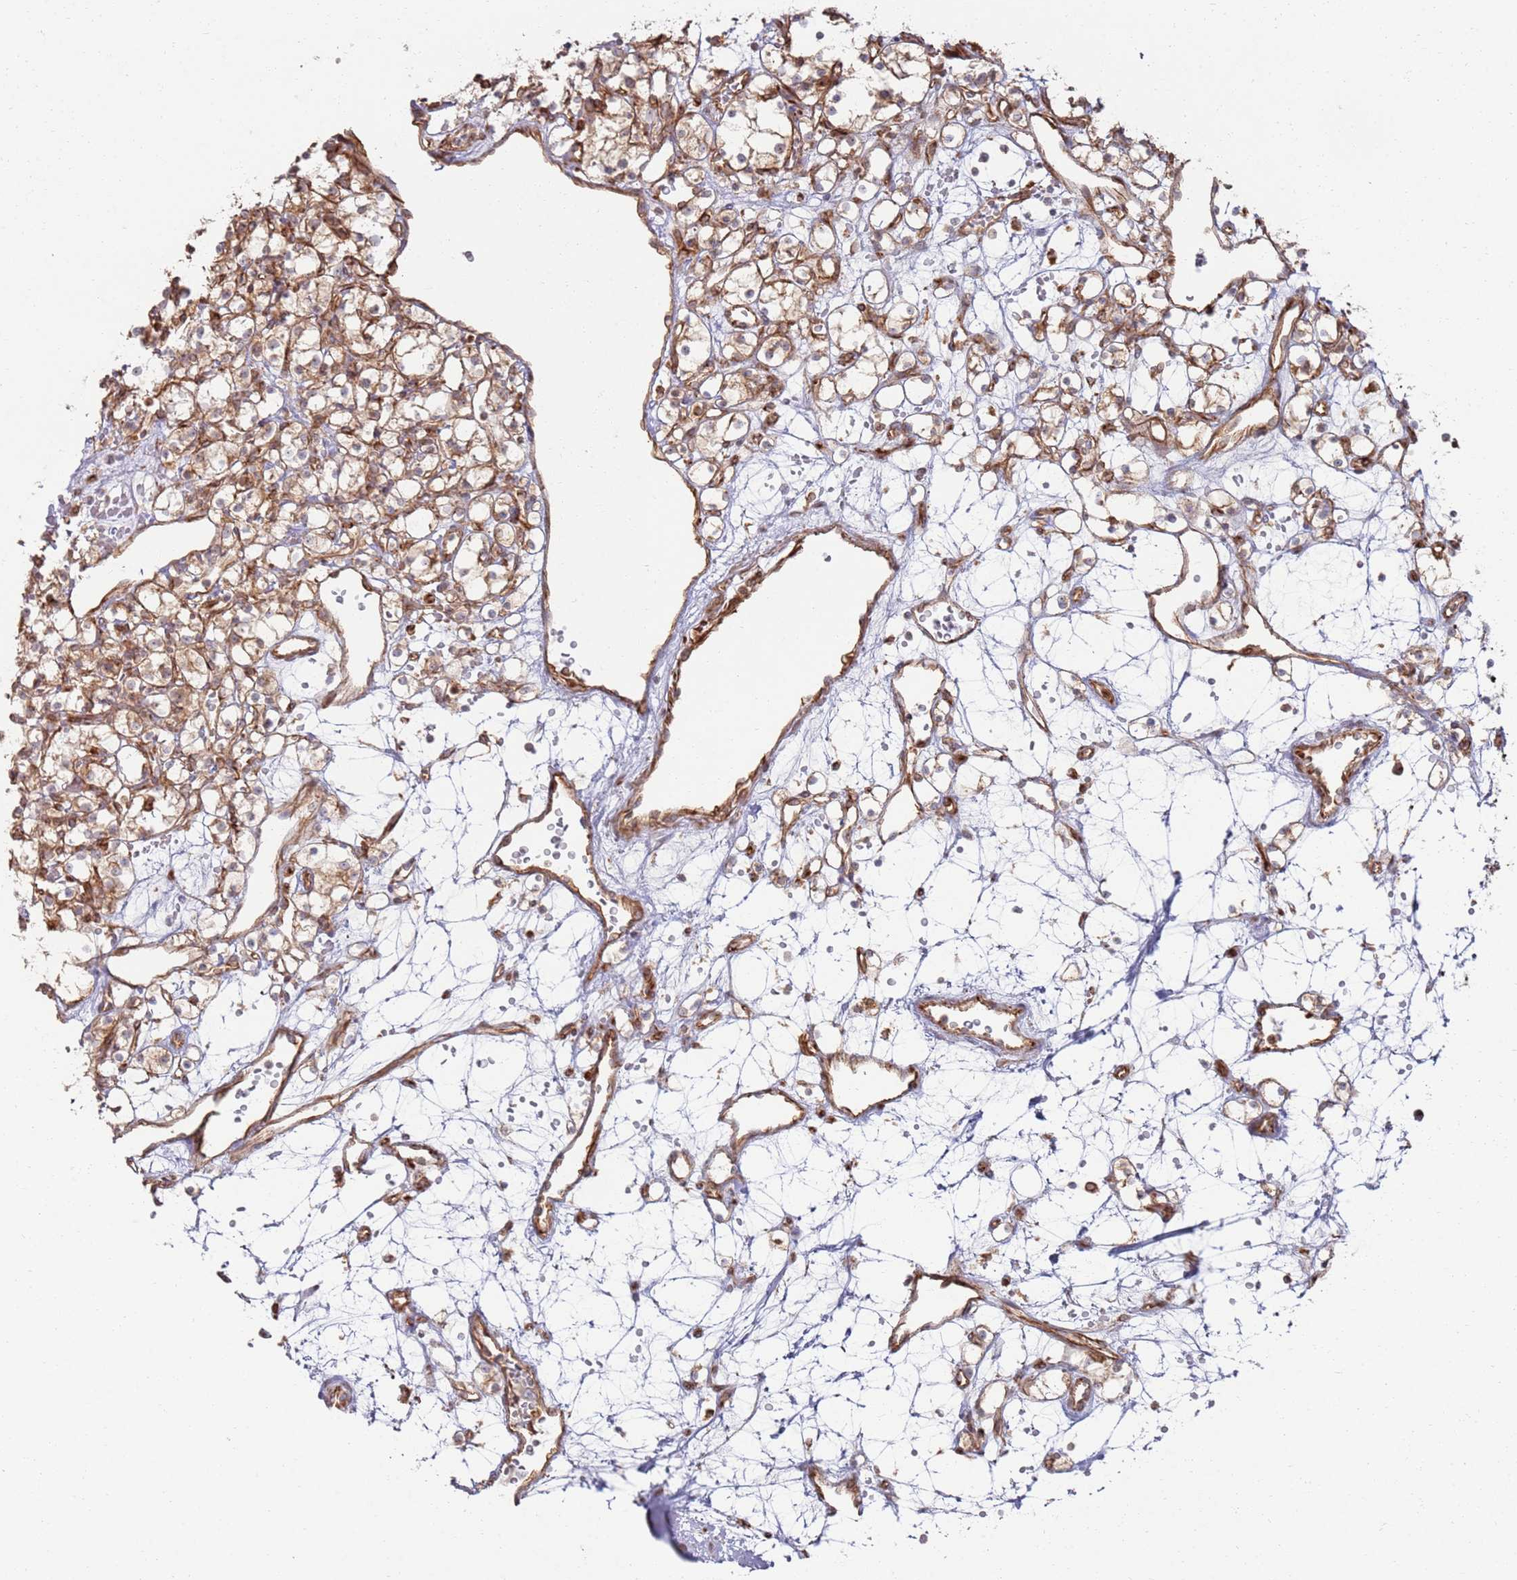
{"staining": {"intensity": "weak", "quantity": ">75%", "location": "cytoplasmic/membranous"}, "tissue": "renal cancer", "cell_type": "Tumor cells", "image_type": "cancer", "snomed": [{"axis": "morphology", "description": "Adenocarcinoma, NOS"}, {"axis": "topography", "description": "Kidney"}], "caption": "A brown stain labels weak cytoplasmic/membranous positivity of a protein in human renal cancer (adenocarcinoma) tumor cells. The staining was performed using DAB to visualize the protein expression in brown, while the nuclei were stained in blue with hematoxylin (Magnification: 20x).", "gene": "PHF21A", "patient": {"sex": "female", "age": 59}}